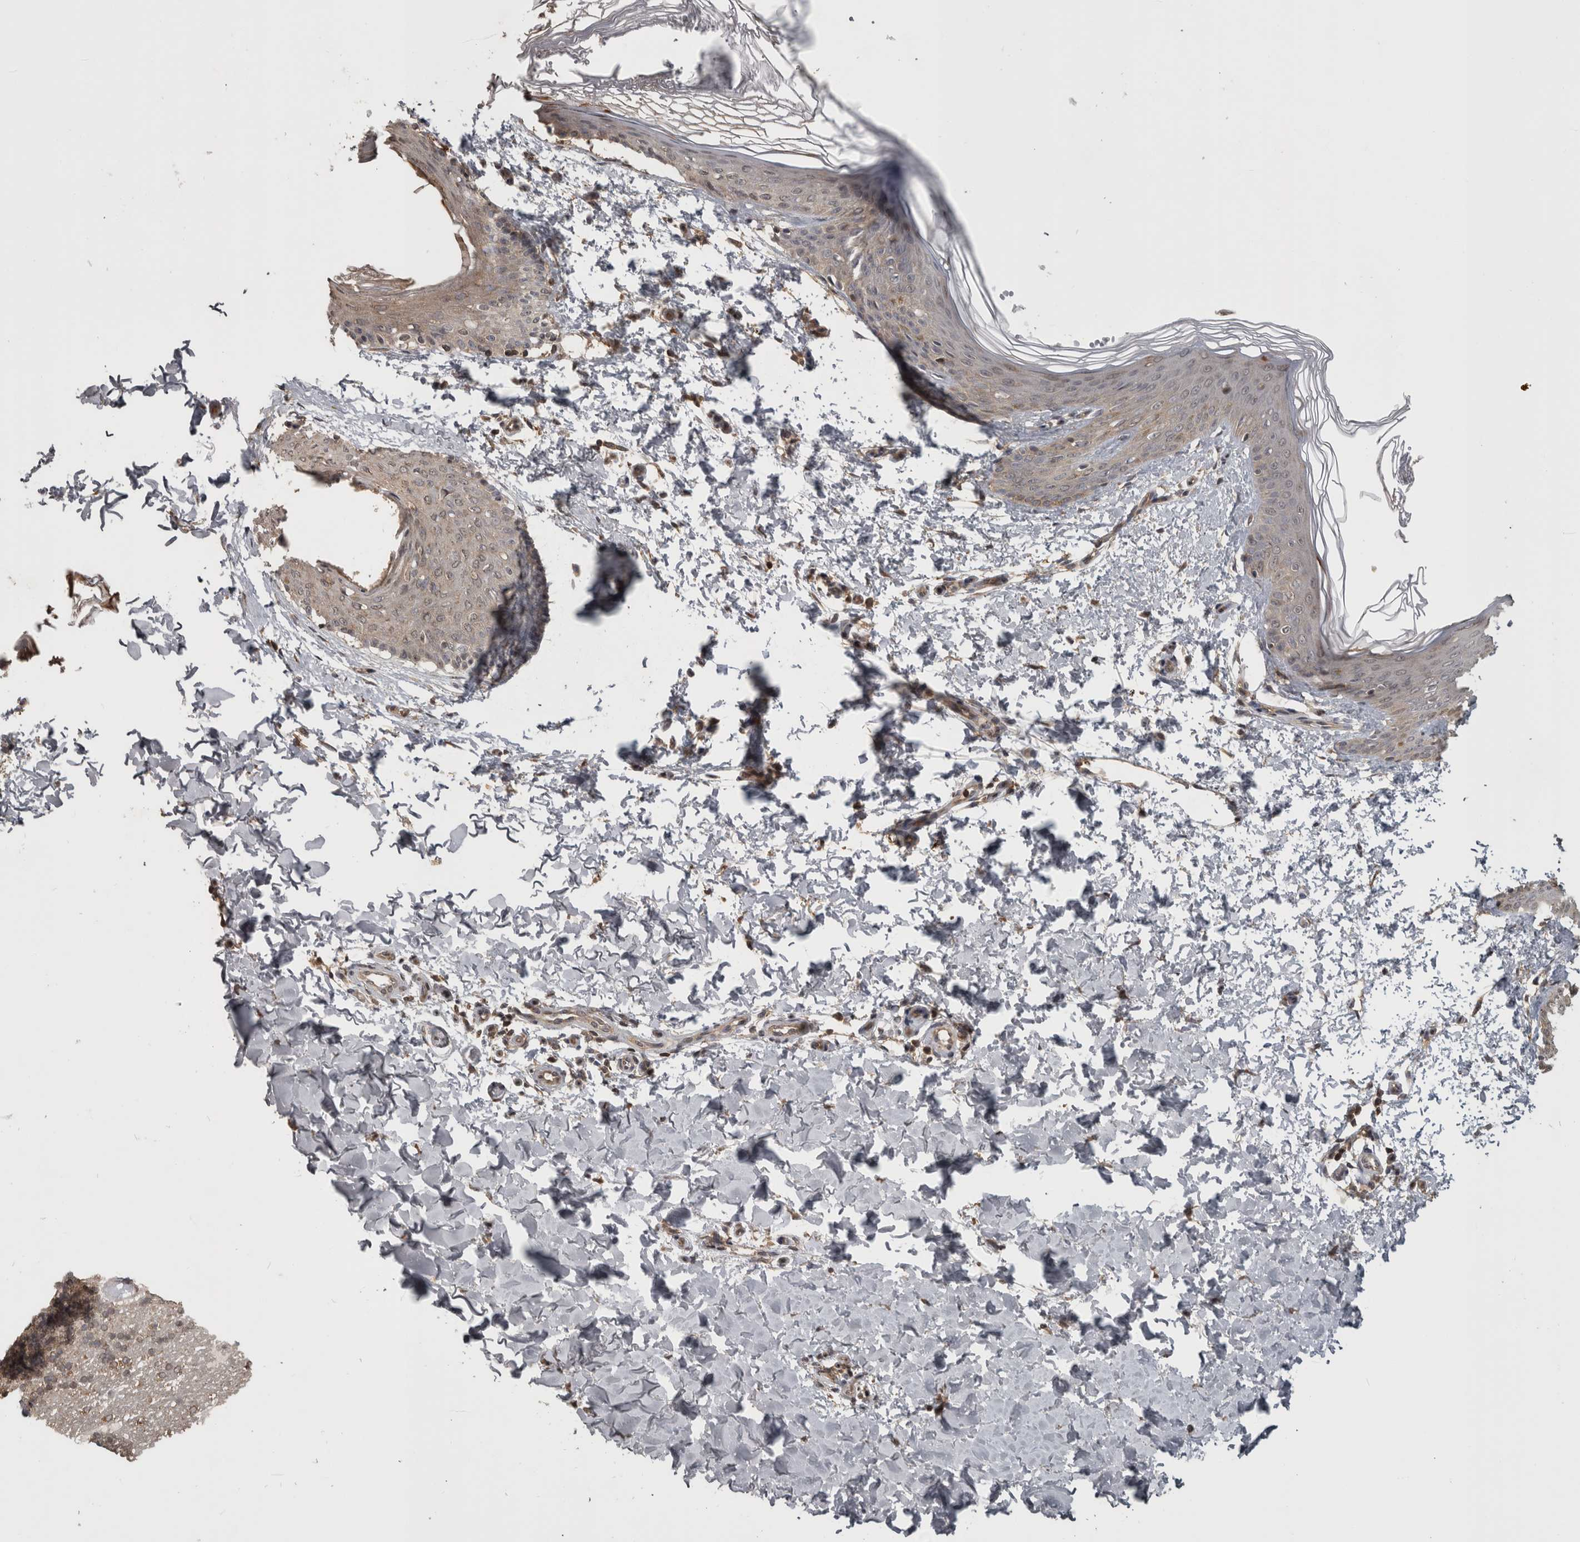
{"staining": {"intensity": "moderate", "quantity": ">75%", "location": "cytoplasmic/membranous,nuclear"}, "tissue": "skin", "cell_type": "Fibroblasts", "image_type": "normal", "snomed": [{"axis": "morphology", "description": "Normal tissue, NOS"}, {"axis": "morphology", "description": "Neoplasm, benign, NOS"}, {"axis": "topography", "description": "Skin"}, {"axis": "topography", "description": "Soft tissue"}], "caption": "Brown immunohistochemical staining in benign skin shows moderate cytoplasmic/membranous,nuclear staining in about >75% of fibroblasts.", "gene": "ATXN2", "patient": {"sex": "male", "age": 26}}